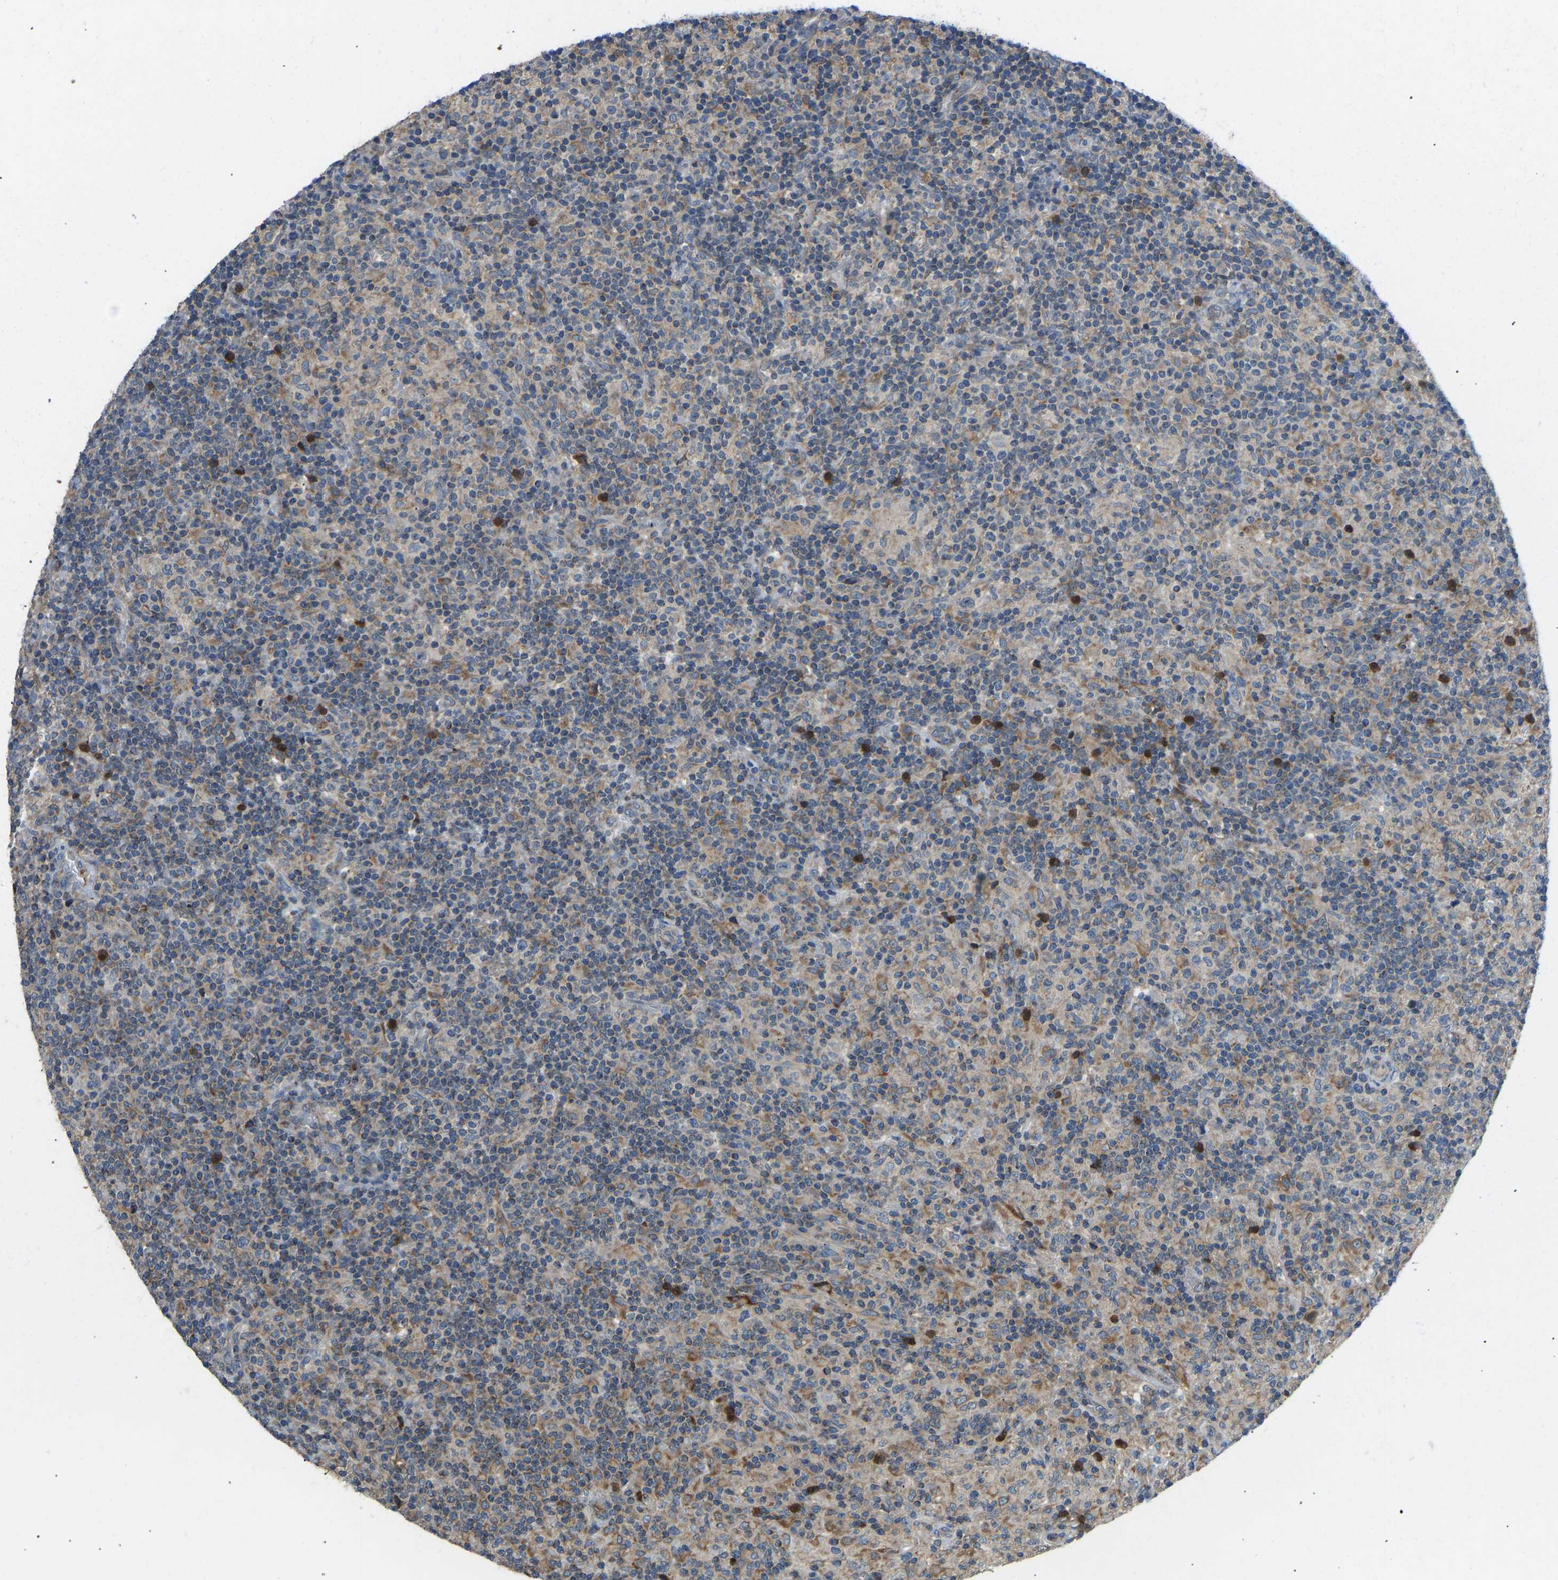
{"staining": {"intensity": "weak", "quantity": "25%-75%", "location": "cytoplasmic/membranous"}, "tissue": "lymphoma", "cell_type": "Tumor cells", "image_type": "cancer", "snomed": [{"axis": "morphology", "description": "Hodgkin's disease, NOS"}, {"axis": "topography", "description": "Lymph node"}], "caption": "Human lymphoma stained for a protein (brown) shows weak cytoplasmic/membranous positive expression in about 25%-75% of tumor cells.", "gene": "RBP1", "patient": {"sex": "male", "age": 70}}